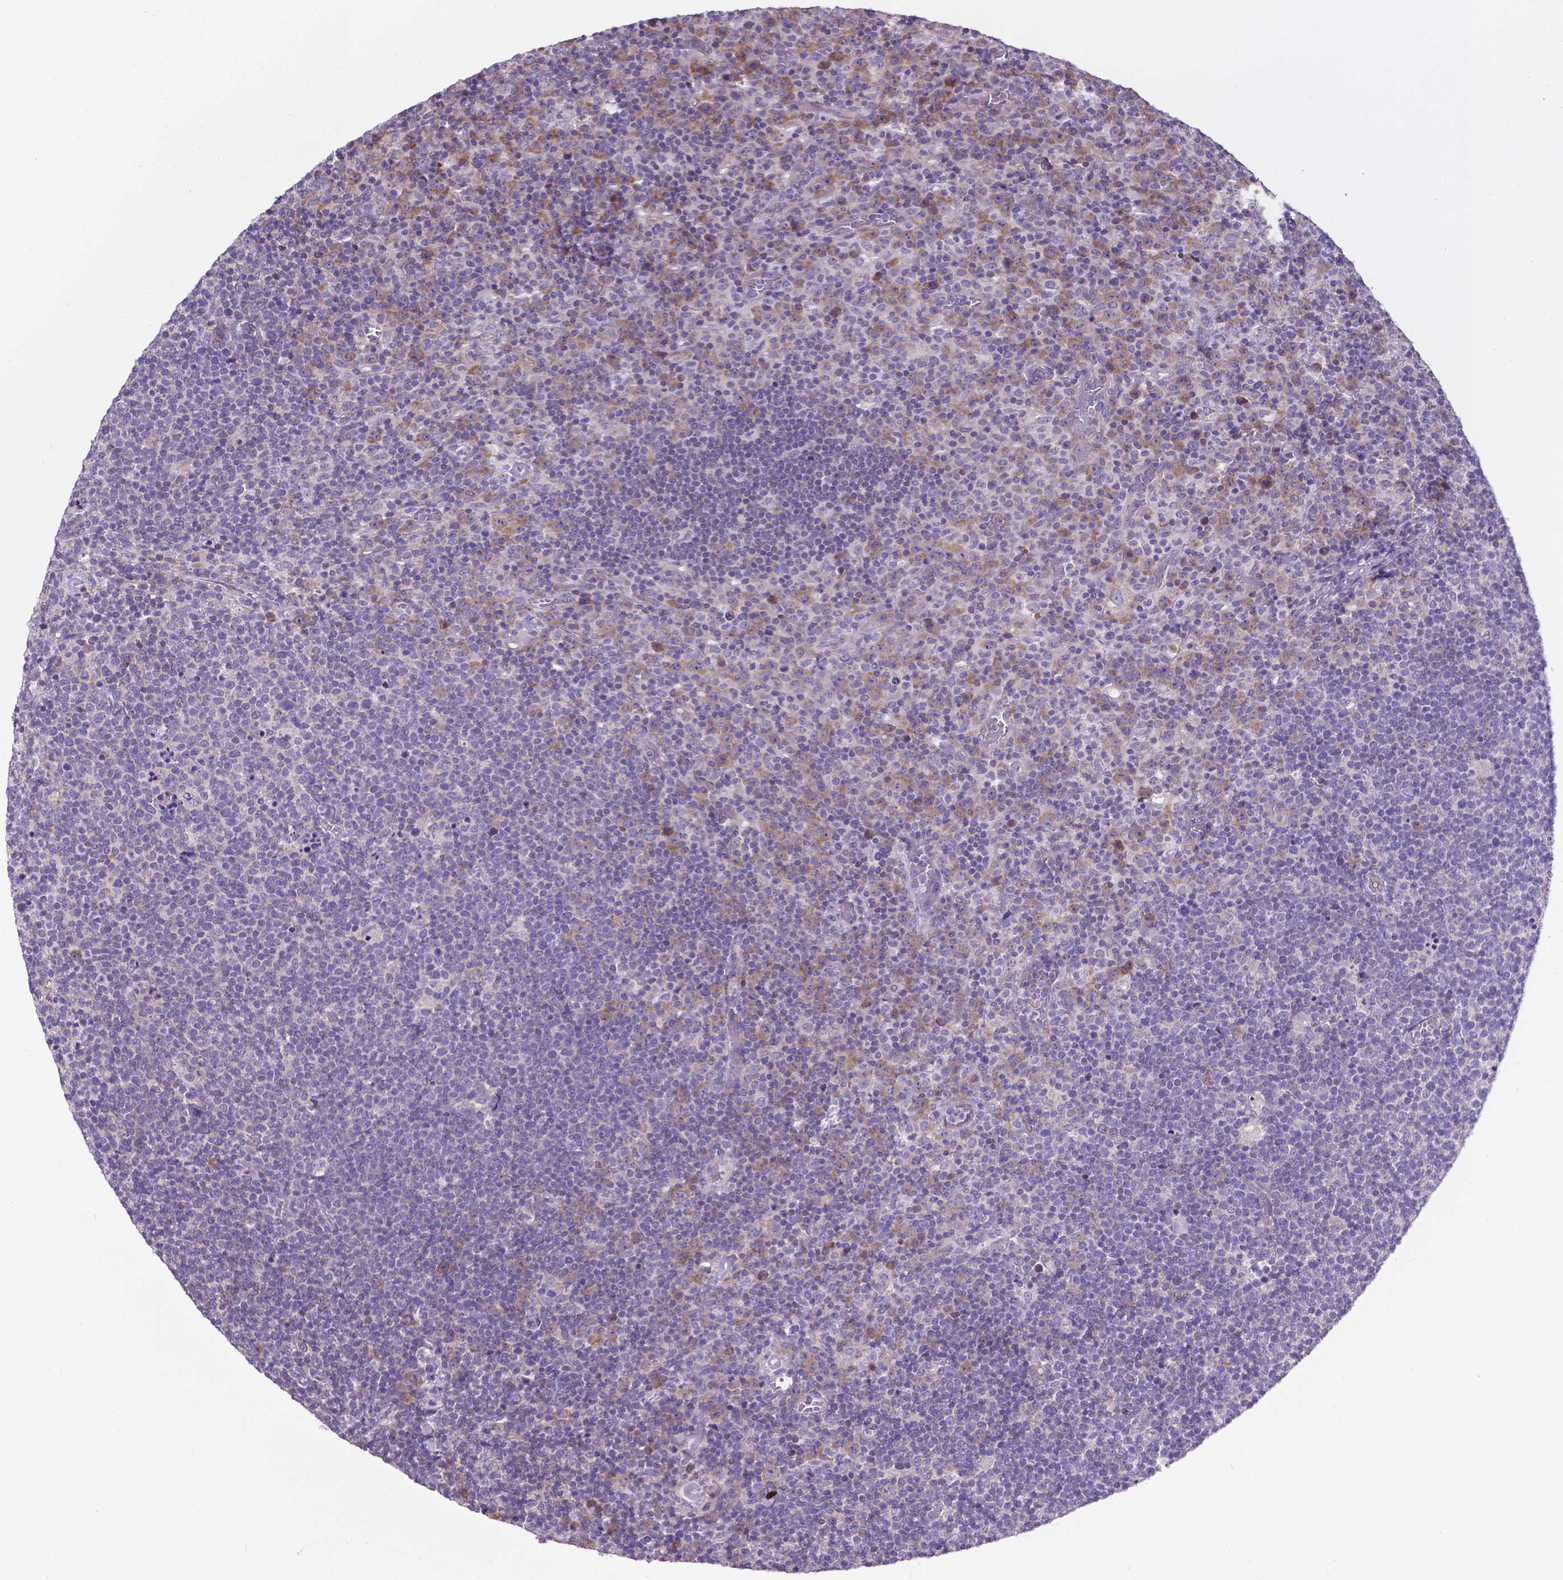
{"staining": {"intensity": "negative", "quantity": "none", "location": "none"}, "tissue": "lymphoma", "cell_type": "Tumor cells", "image_type": "cancer", "snomed": [{"axis": "morphology", "description": "Malignant lymphoma, non-Hodgkin's type, High grade"}, {"axis": "topography", "description": "Lymph node"}], "caption": "IHC histopathology image of human high-grade malignant lymphoma, non-Hodgkin's type stained for a protein (brown), which displays no staining in tumor cells.", "gene": "RPL6", "patient": {"sex": "male", "age": 61}}